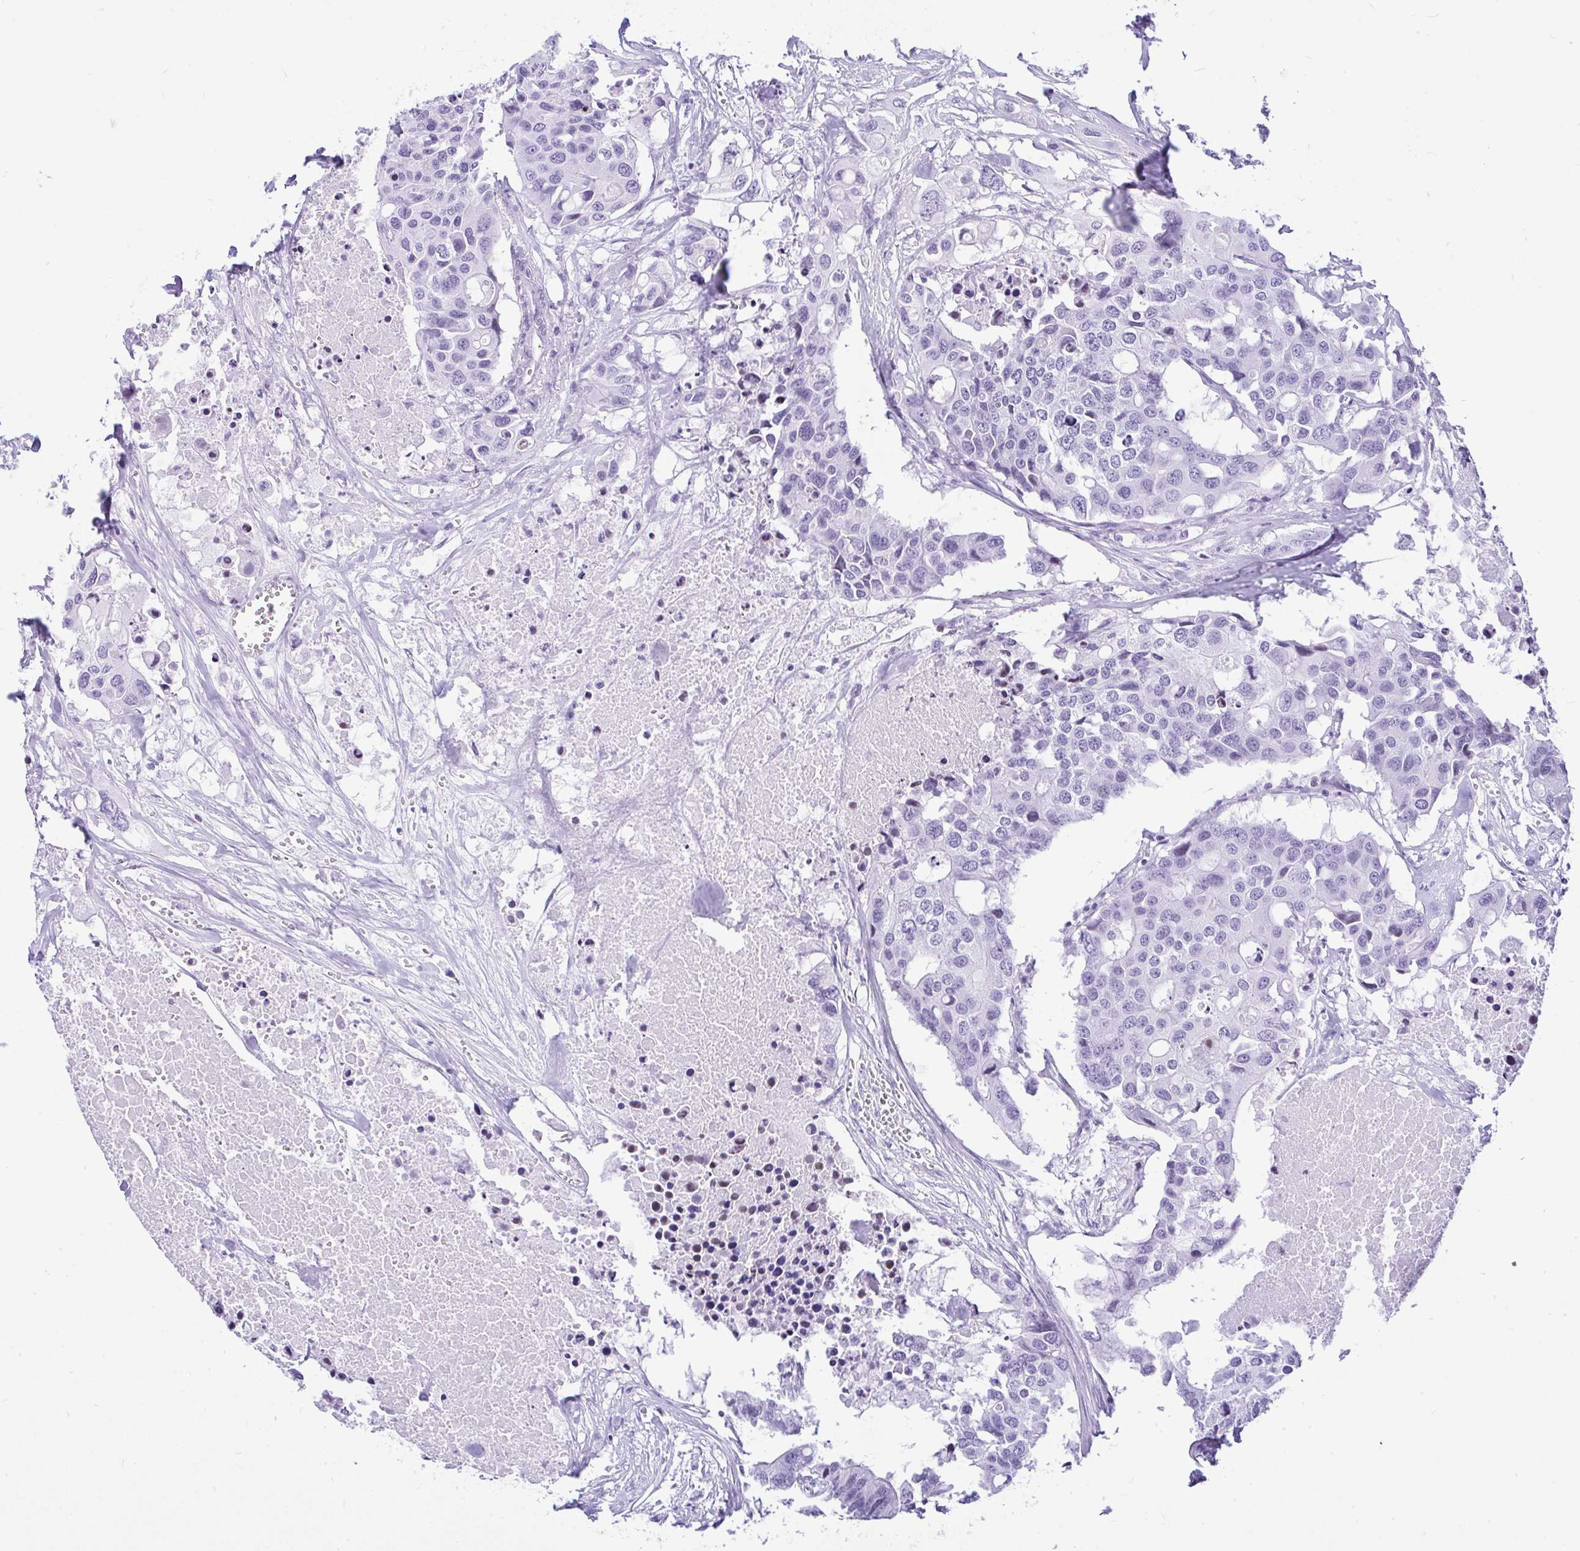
{"staining": {"intensity": "negative", "quantity": "none", "location": "none"}, "tissue": "colorectal cancer", "cell_type": "Tumor cells", "image_type": "cancer", "snomed": [{"axis": "morphology", "description": "Adenocarcinoma, NOS"}, {"axis": "topography", "description": "Colon"}], "caption": "Adenocarcinoma (colorectal) was stained to show a protein in brown. There is no significant staining in tumor cells.", "gene": "KRT27", "patient": {"sex": "male", "age": 77}}